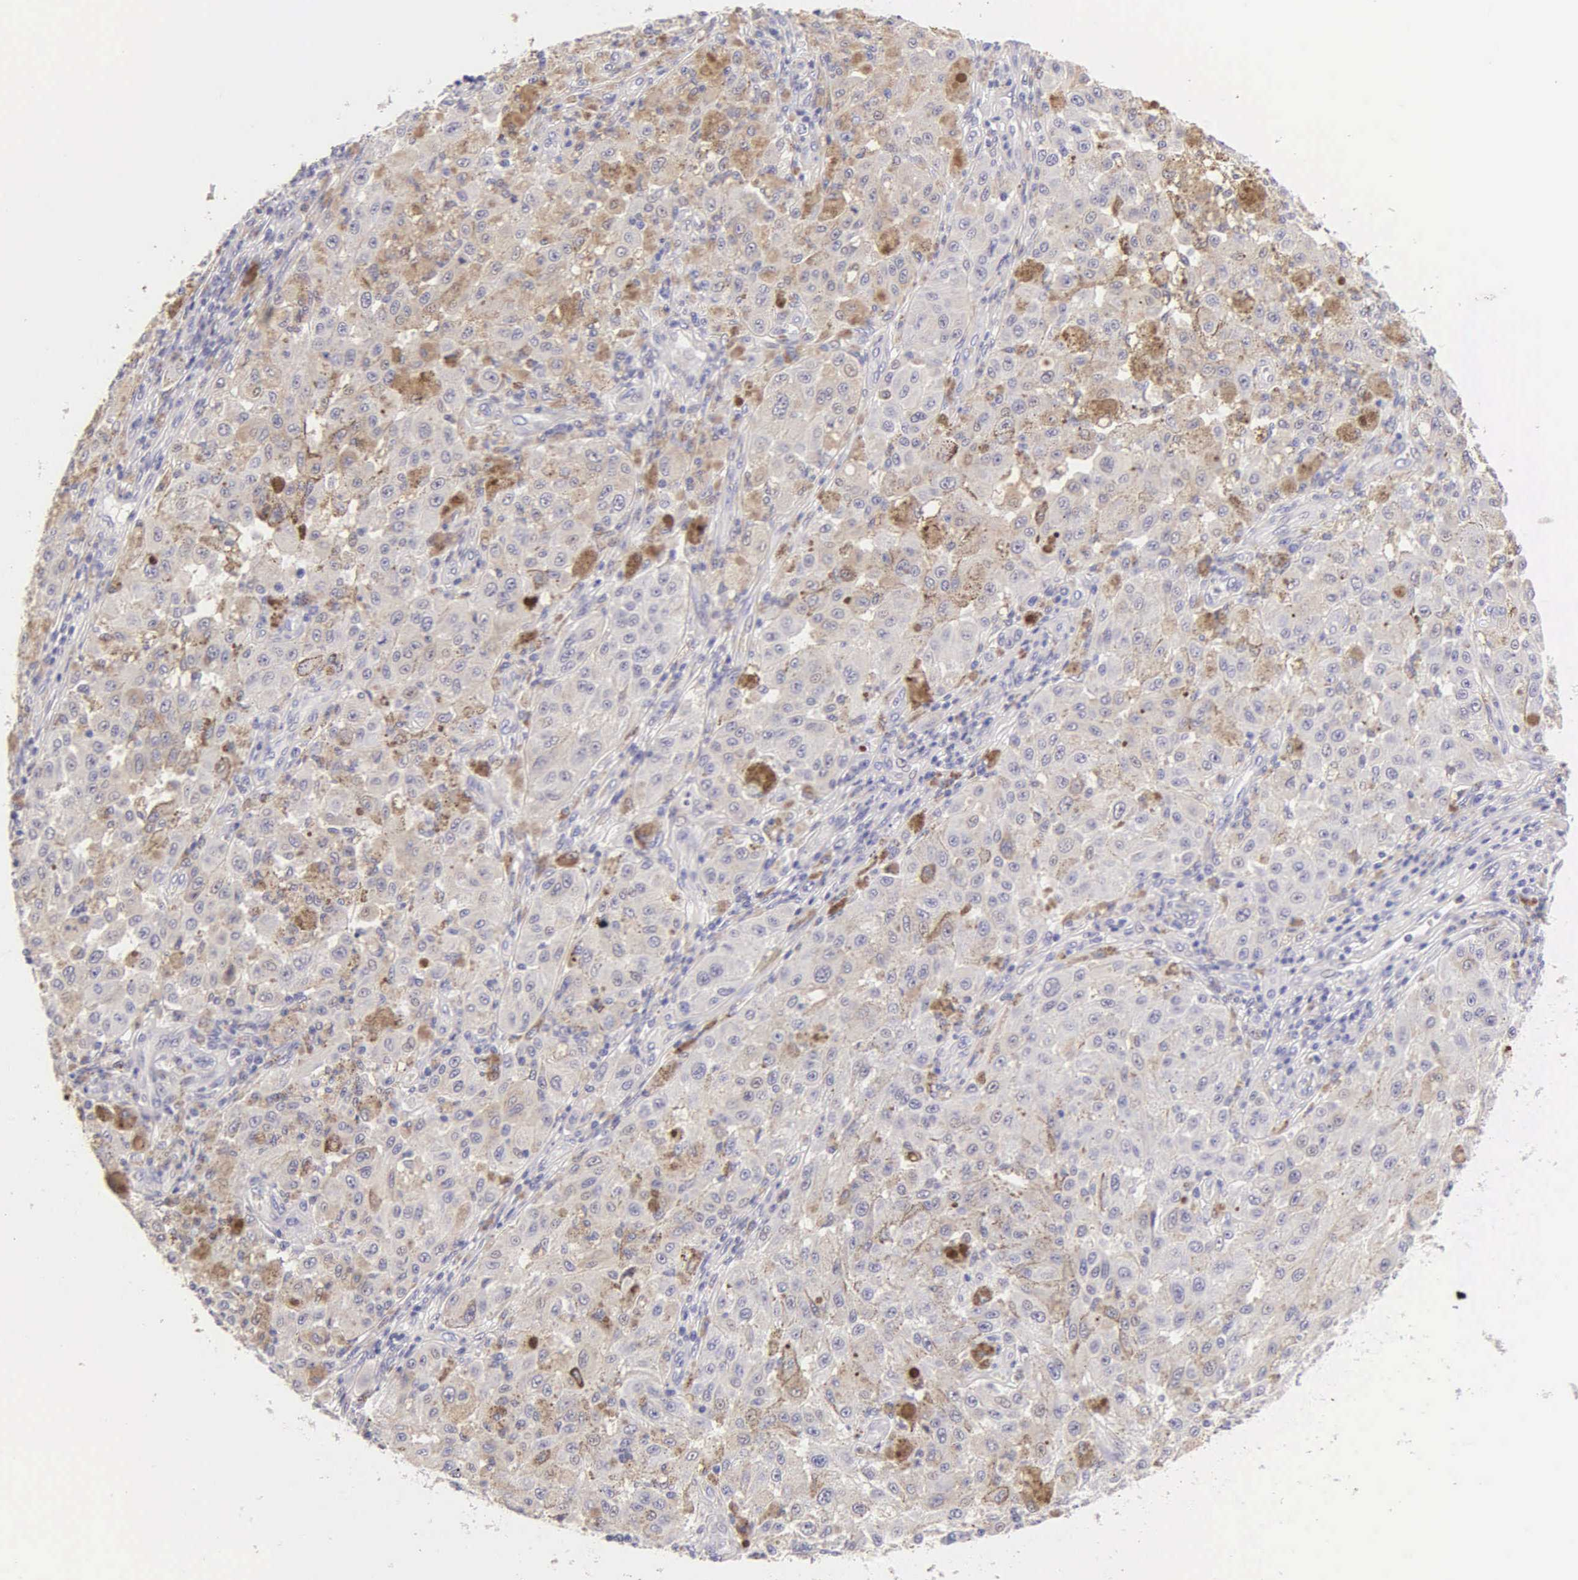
{"staining": {"intensity": "negative", "quantity": "none", "location": "none"}, "tissue": "melanoma", "cell_type": "Tumor cells", "image_type": "cancer", "snomed": [{"axis": "morphology", "description": "Malignant melanoma, NOS"}, {"axis": "topography", "description": "Skin"}], "caption": "Tumor cells show no significant staining in malignant melanoma.", "gene": "KRT17", "patient": {"sex": "female", "age": 64}}